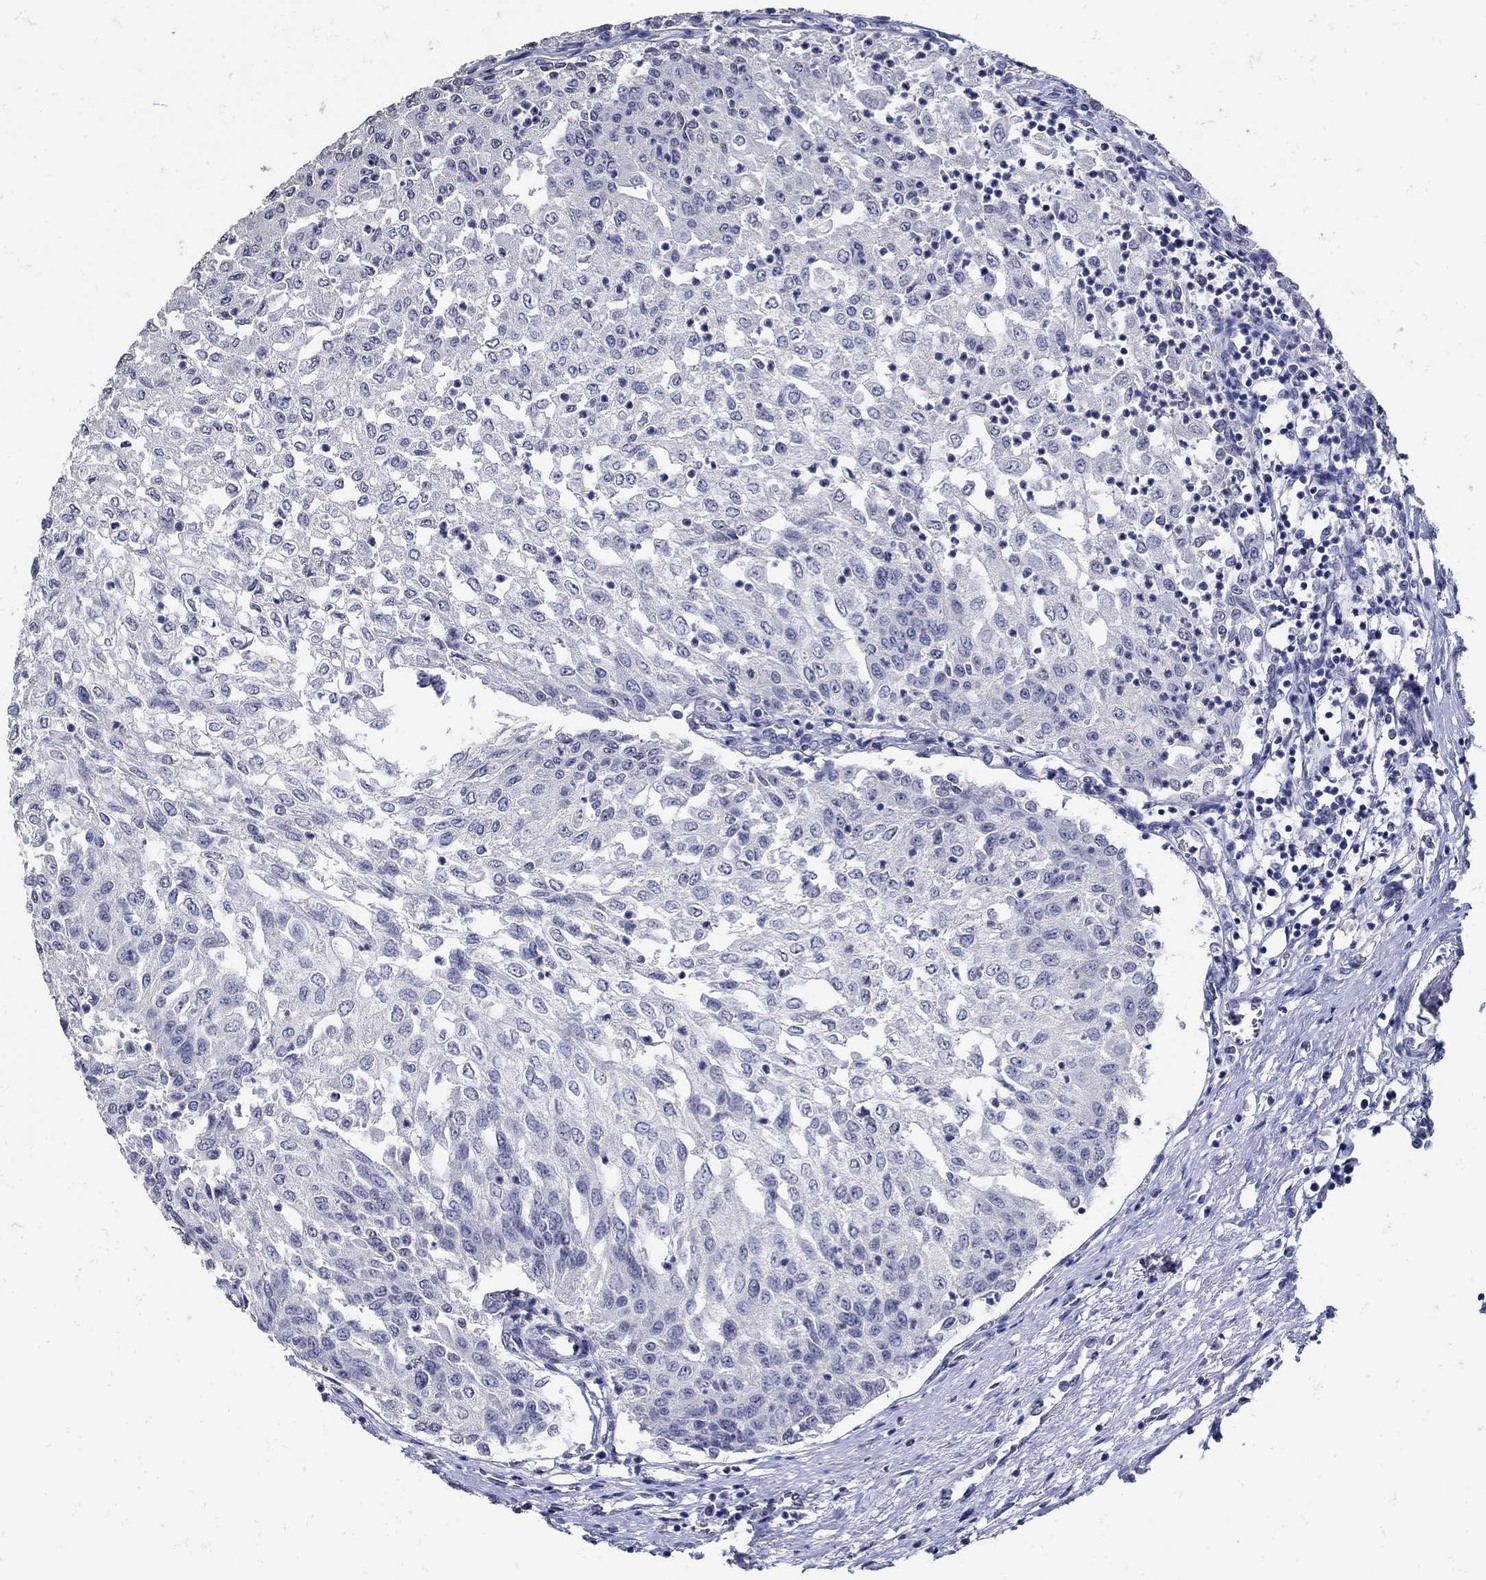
{"staining": {"intensity": "negative", "quantity": "none", "location": "none"}, "tissue": "urothelial cancer", "cell_type": "Tumor cells", "image_type": "cancer", "snomed": [{"axis": "morphology", "description": "Urothelial carcinoma, Low grade"}, {"axis": "topography", "description": "Urinary bladder"}], "caption": "Immunohistochemistry (IHC) of human urothelial cancer reveals no staining in tumor cells. Brightfield microscopy of immunohistochemistry stained with DAB (3,3'-diaminobenzidine) (brown) and hematoxylin (blue), captured at high magnification.", "gene": "KCNN3", "patient": {"sex": "male", "age": 78}}